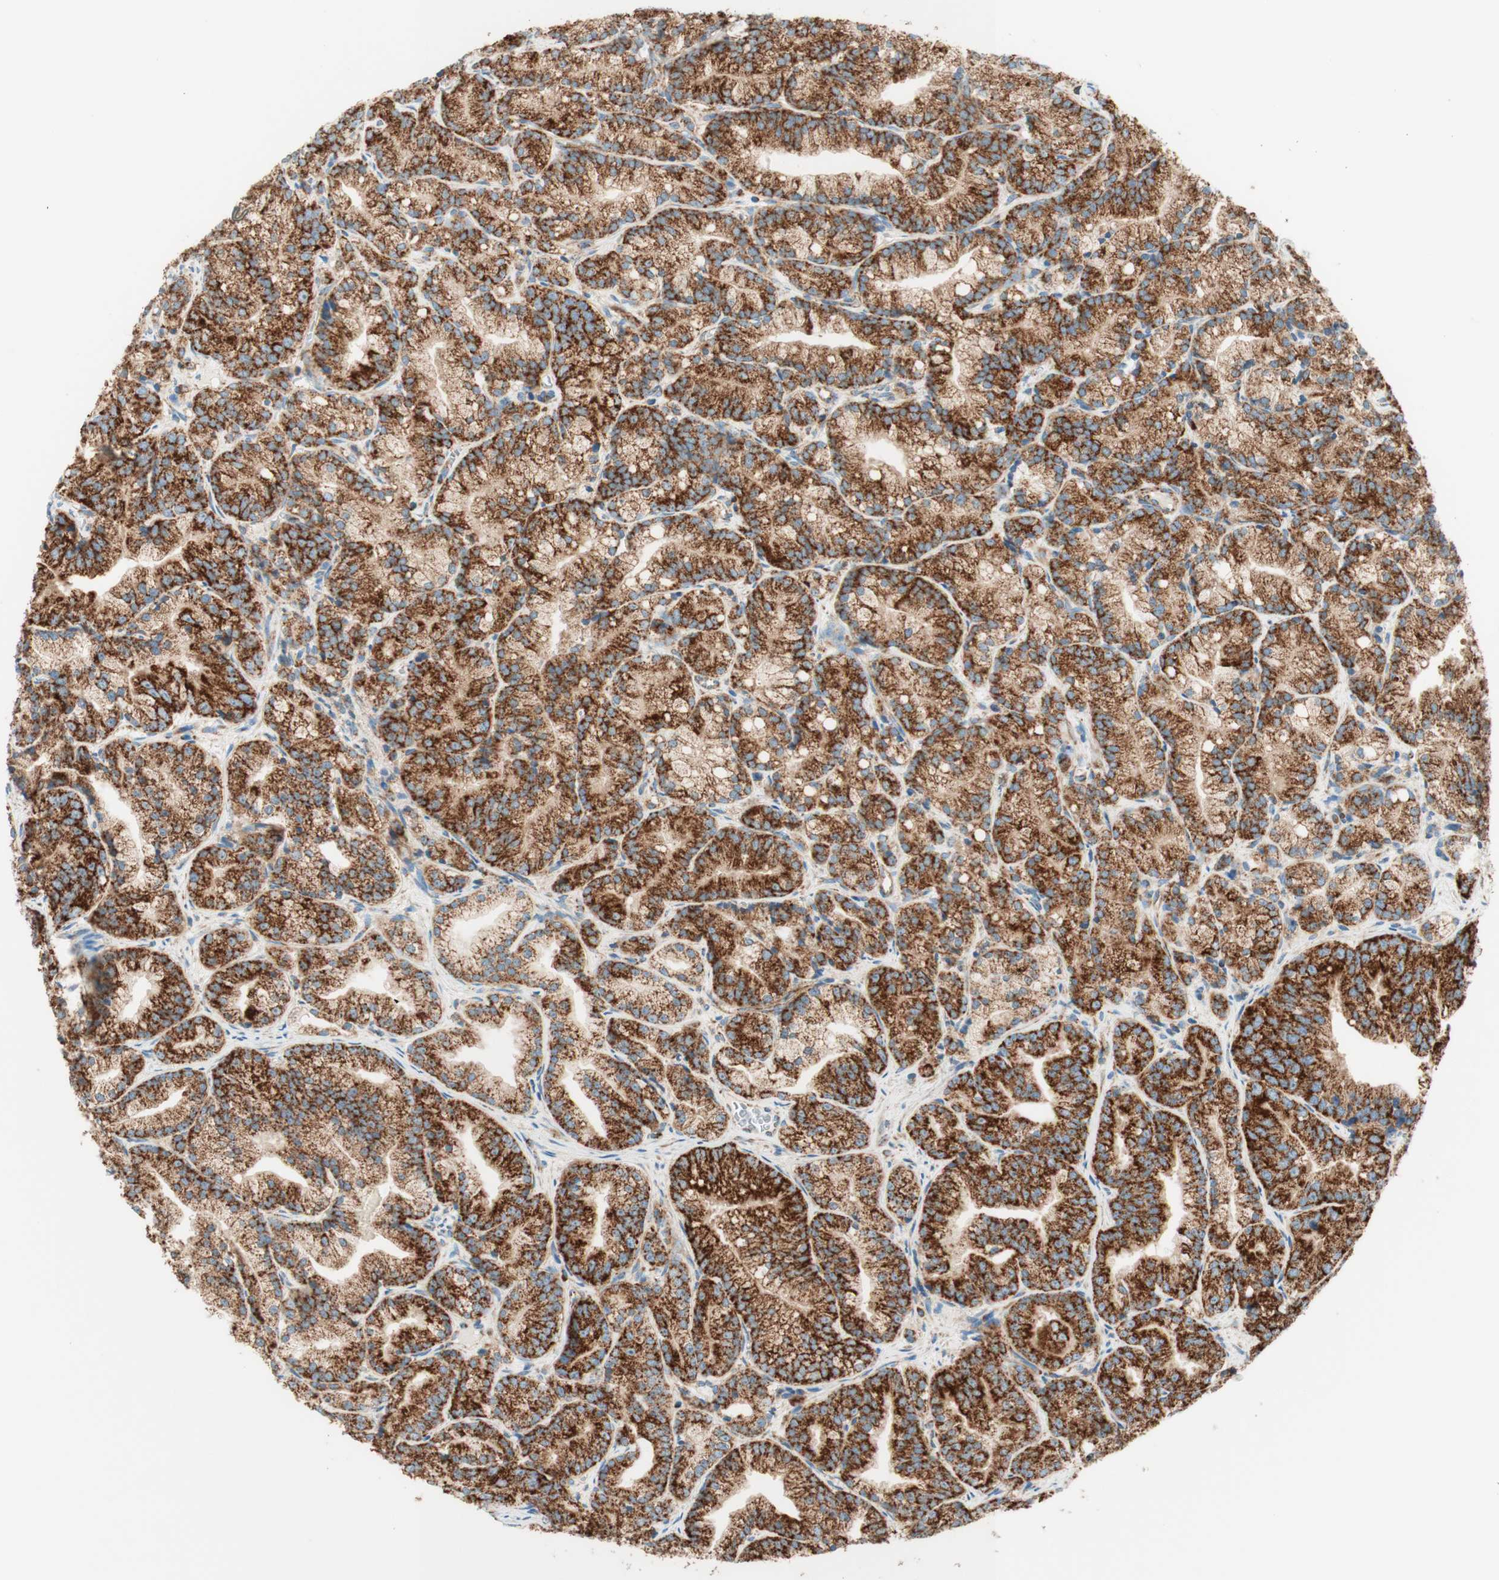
{"staining": {"intensity": "strong", "quantity": ">75%", "location": "cytoplasmic/membranous"}, "tissue": "prostate cancer", "cell_type": "Tumor cells", "image_type": "cancer", "snomed": [{"axis": "morphology", "description": "Adenocarcinoma, Low grade"}, {"axis": "topography", "description": "Prostate"}], "caption": "This is an image of IHC staining of prostate cancer (low-grade adenocarcinoma), which shows strong staining in the cytoplasmic/membranous of tumor cells.", "gene": "TOMM20", "patient": {"sex": "male", "age": 89}}